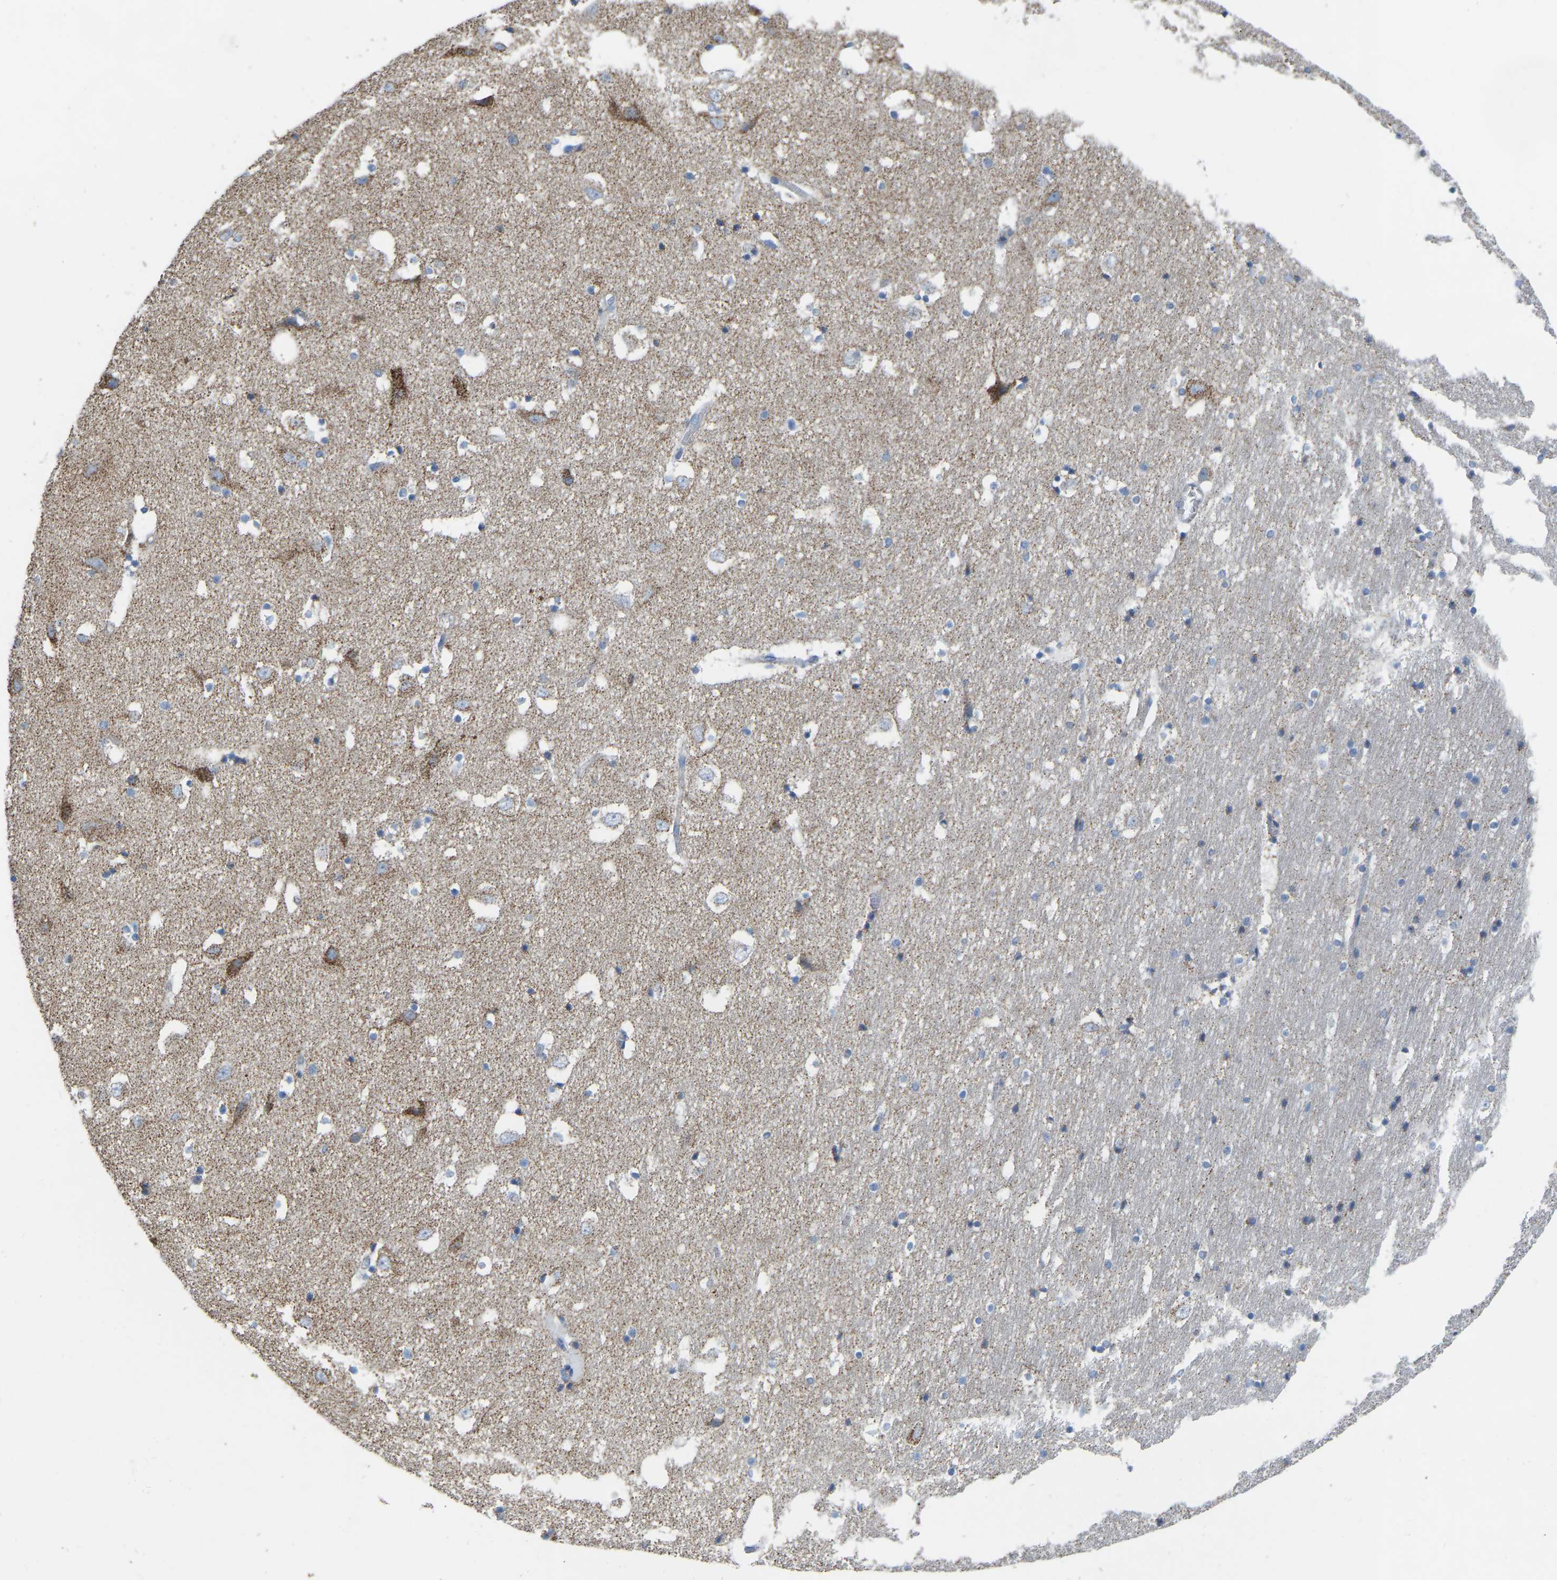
{"staining": {"intensity": "moderate", "quantity": "<25%", "location": "cytoplasmic/membranous"}, "tissue": "hippocampus", "cell_type": "Glial cells", "image_type": "normal", "snomed": [{"axis": "morphology", "description": "Normal tissue, NOS"}, {"axis": "topography", "description": "Hippocampus"}], "caption": "Protein staining of benign hippocampus exhibits moderate cytoplasmic/membranous staining in approximately <25% of glial cells.", "gene": "CBLB", "patient": {"sex": "male", "age": 45}}